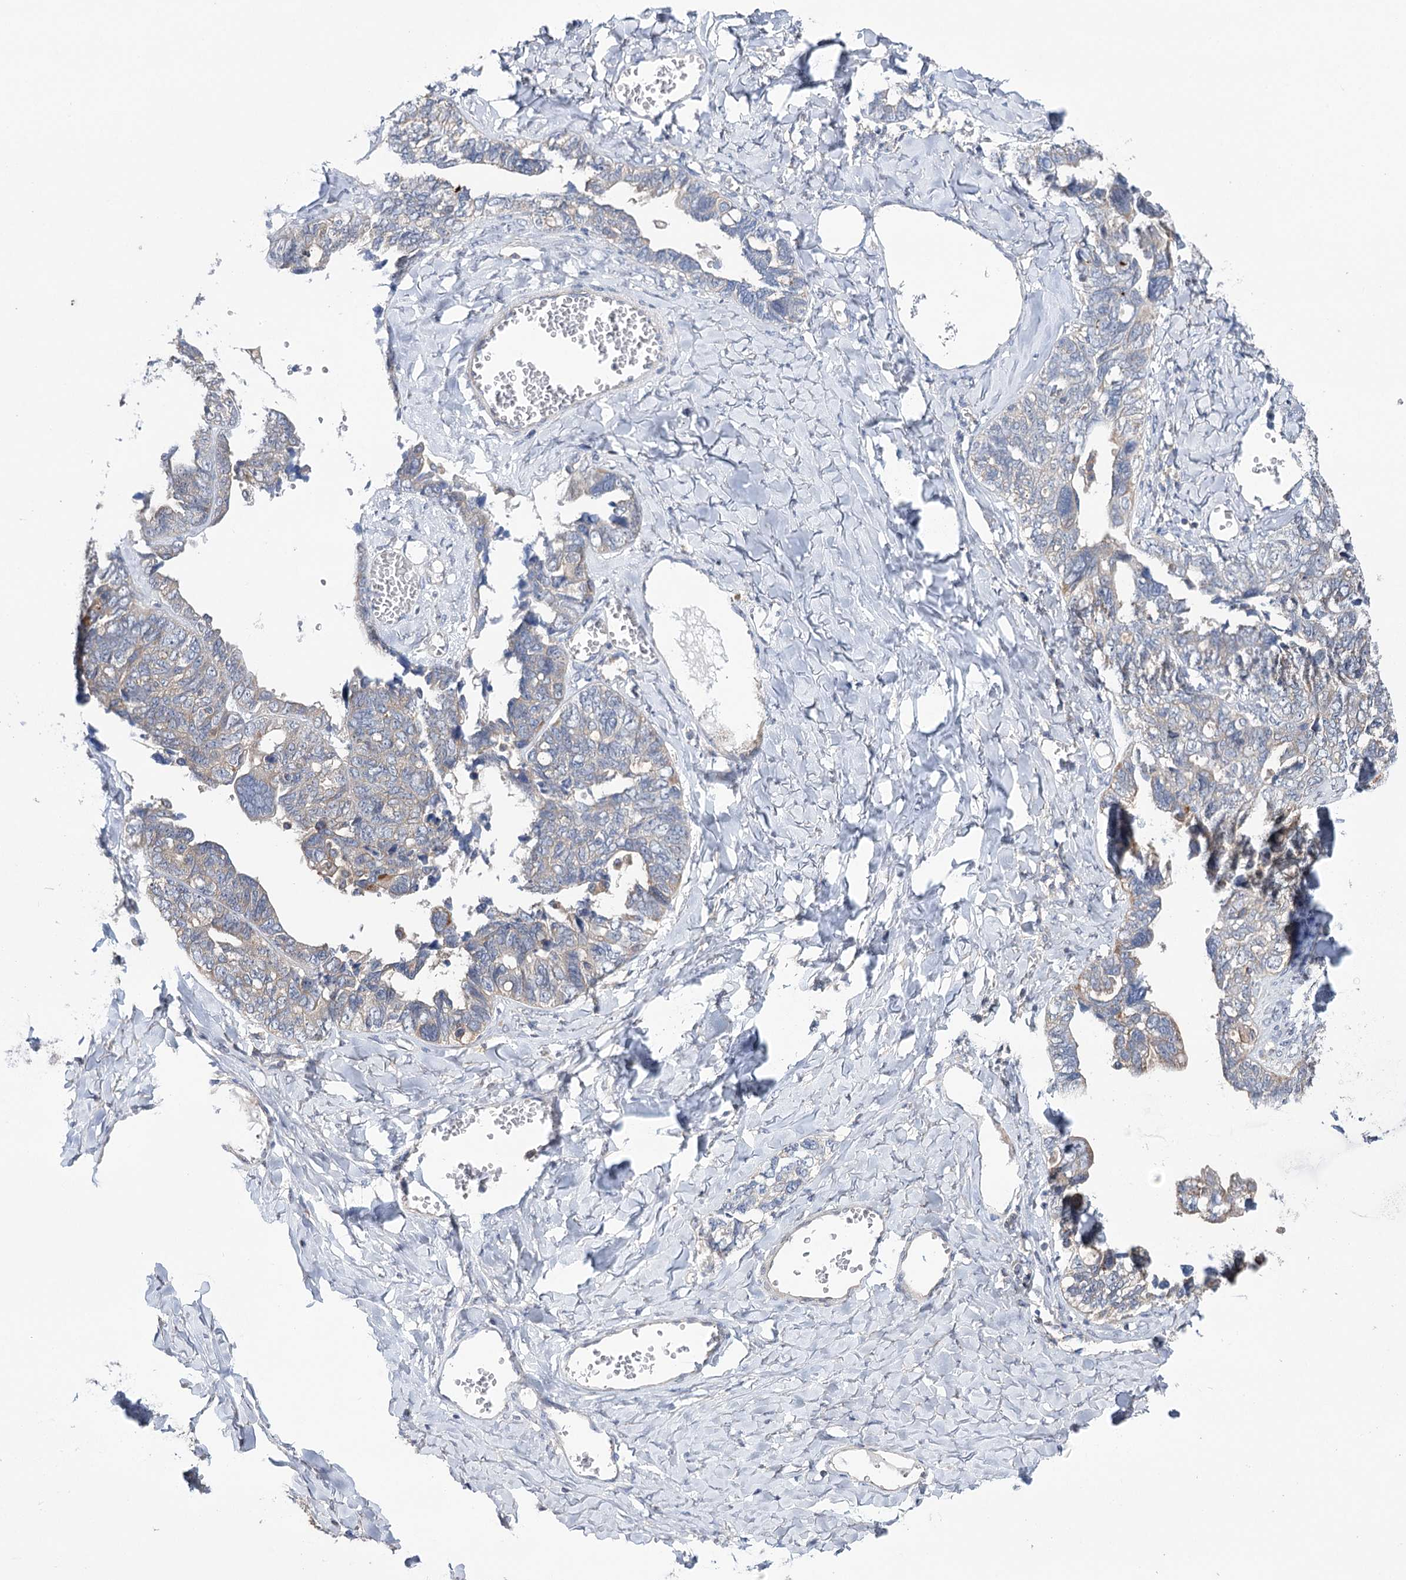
{"staining": {"intensity": "negative", "quantity": "none", "location": "none"}, "tissue": "ovarian cancer", "cell_type": "Tumor cells", "image_type": "cancer", "snomed": [{"axis": "morphology", "description": "Cystadenocarcinoma, serous, NOS"}, {"axis": "topography", "description": "Ovary"}], "caption": "This is a photomicrograph of immunohistochemistry (IHC) staining of ovarian cancer (serous cystadenocarcinoma), which shows no positivity in tumor cells.", "gene": "VPS37B", "patient": {"sex": "female", "age": 79}}